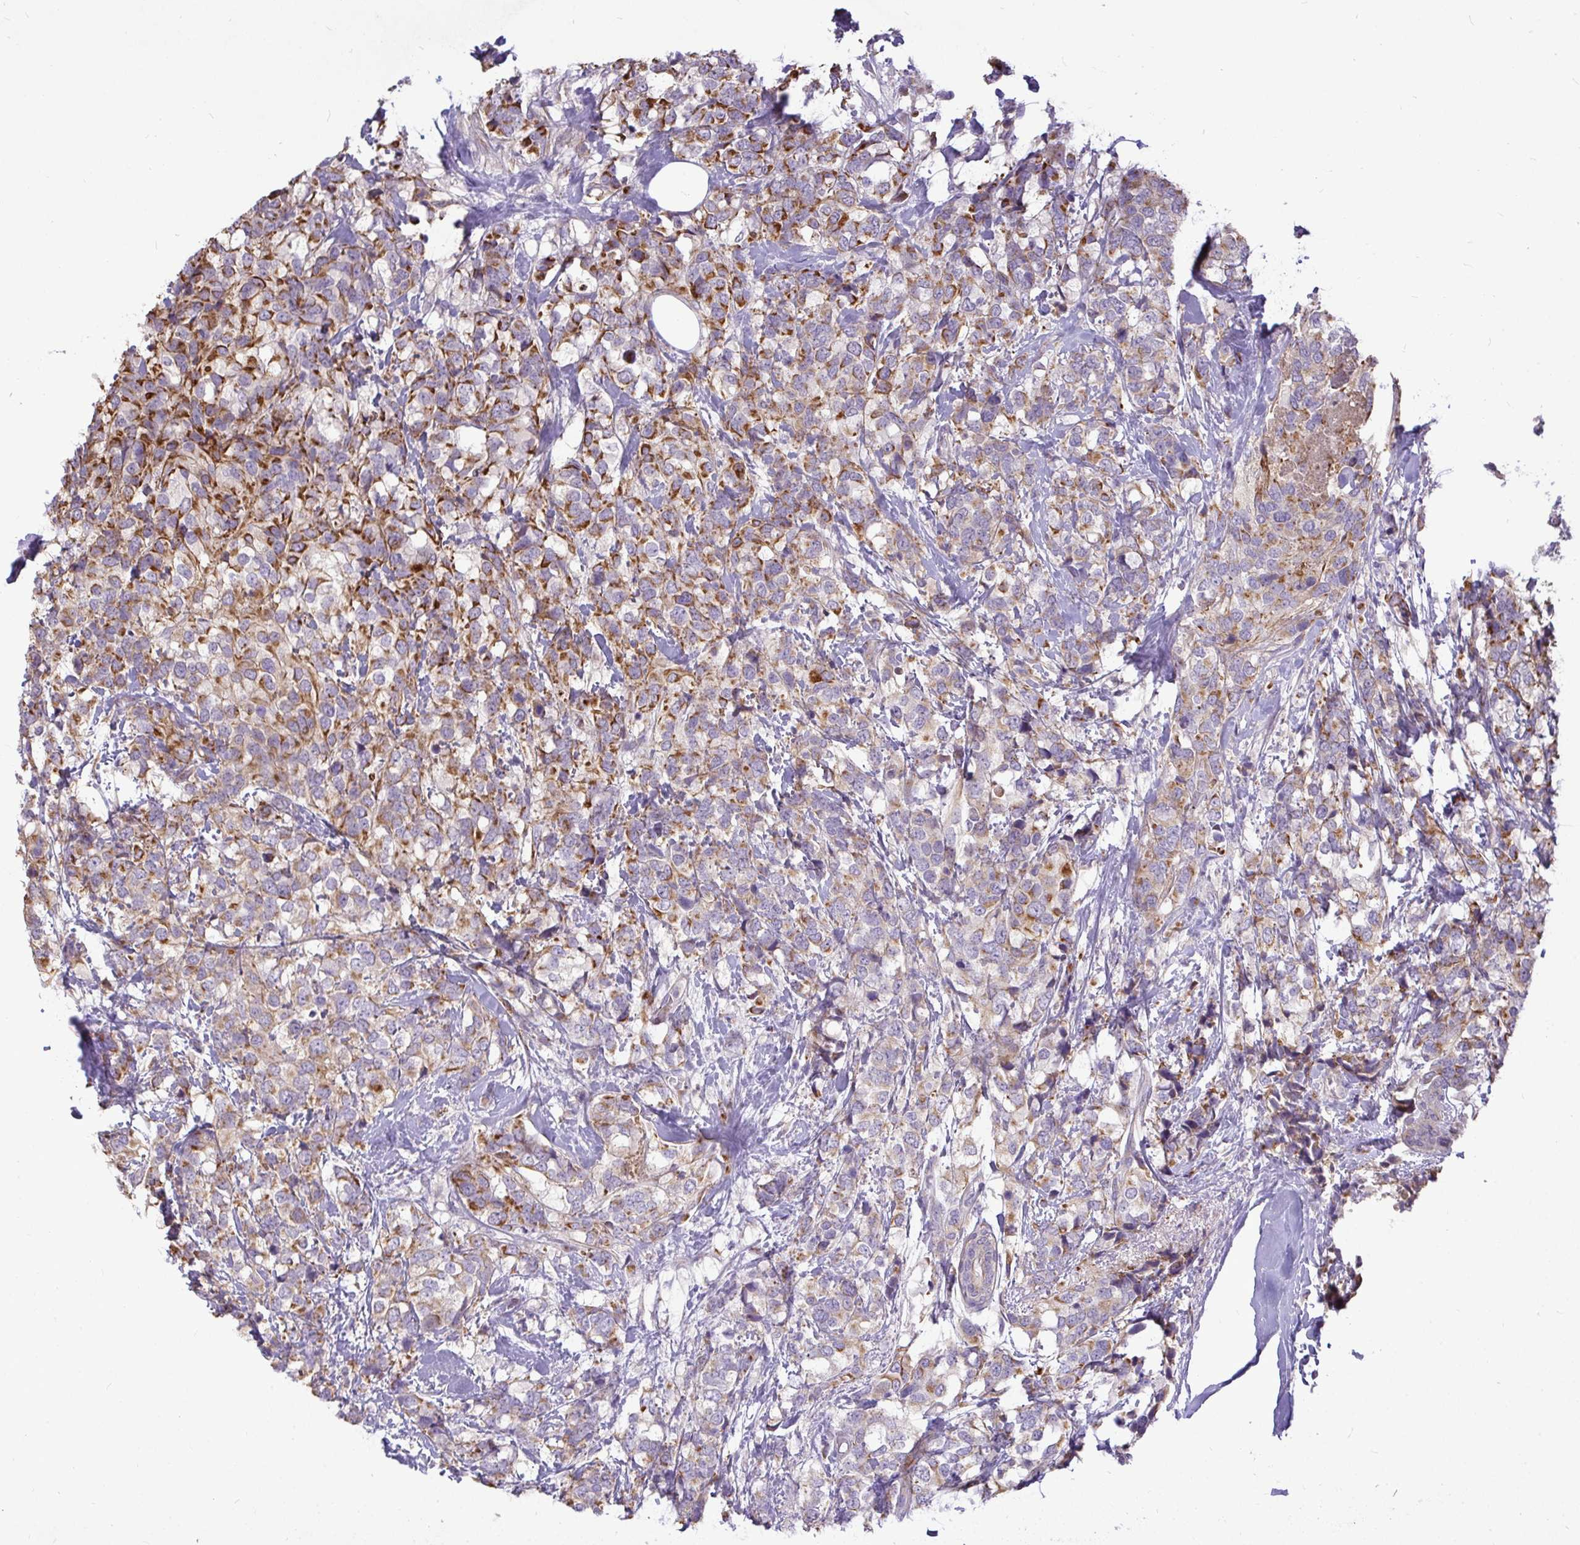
{"staining": {"intensity": "moderate", "quantity": "25%-75%", "location": "cytoplasmic/membranous"}, "tissue": "breast cancer", "cell_type": "Tumor cells", "image_type": "cancer", "snomed": [{"axis": "morphology", "description": "Lobular carcinoma"}, {"axis": "topography", "description": "Breast"}], "caption": "Human breast lobular carcinoma stained for a protein (brown) displays moderate cytoplasmic/membranous positive expression in about 25%-75% of tumor cells.", "gene": "STRIP1", "patient": {"sex": "female", "age": 59}}